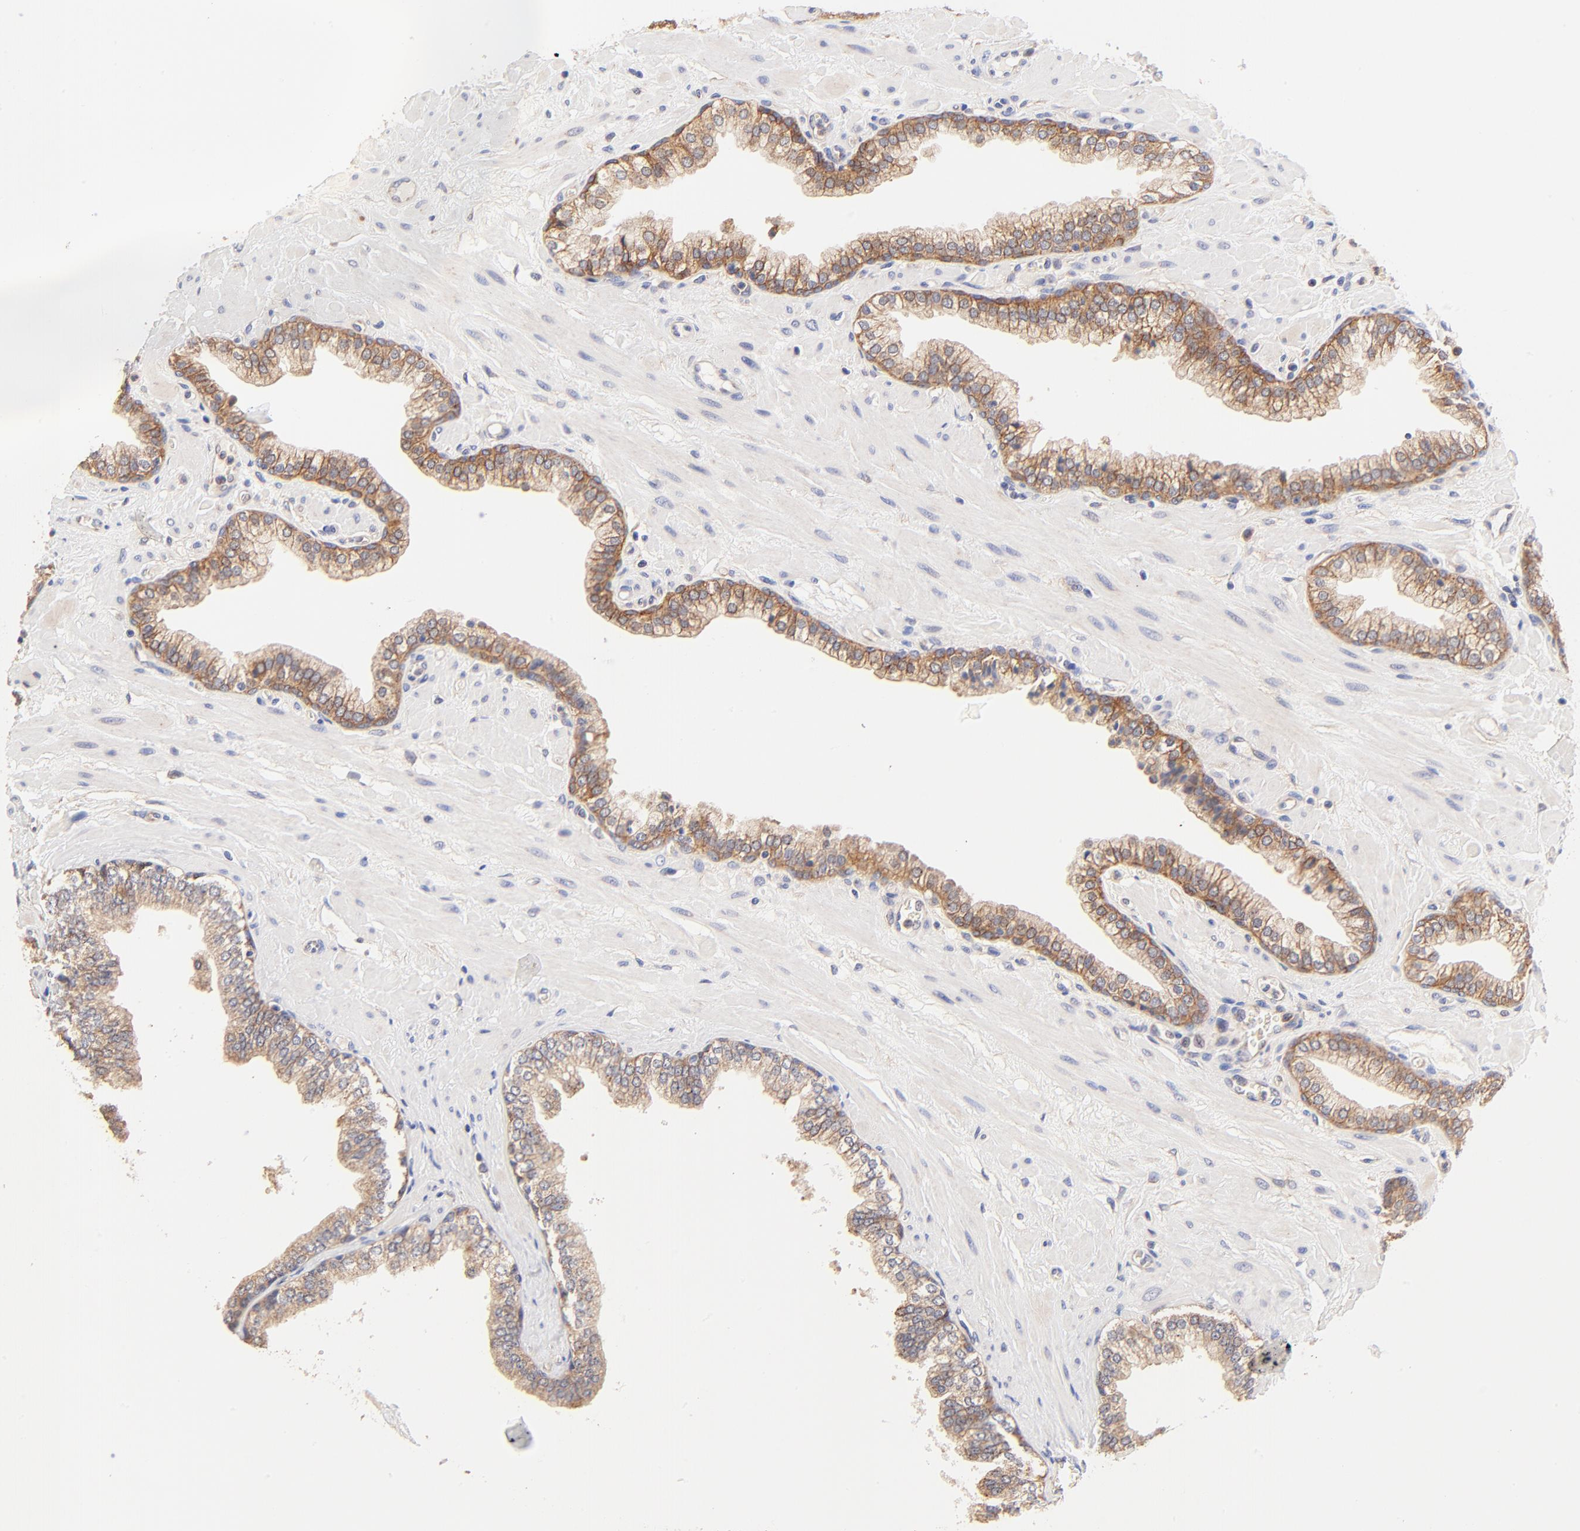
{"staining": {"intensity": "moderate", "quantity": ">75%", "location": "cytoplasmic/membranous"}, "tissue": "prostate", "cell_type": "Glandular cells", "image_type": "normal", "snomed": [{"axis": "morphology", "description": "Normal tissue, NOS"}, {"axis": "topography", "description": "Prostate"}], "caption": "Protein staining by IHC exhibits moderate cytoplasmic/membranous staining in approximately >75% of glandular cells in benign prostate.", "gene": "PTK7", "patient": {"sex": "male", "age": 60}}